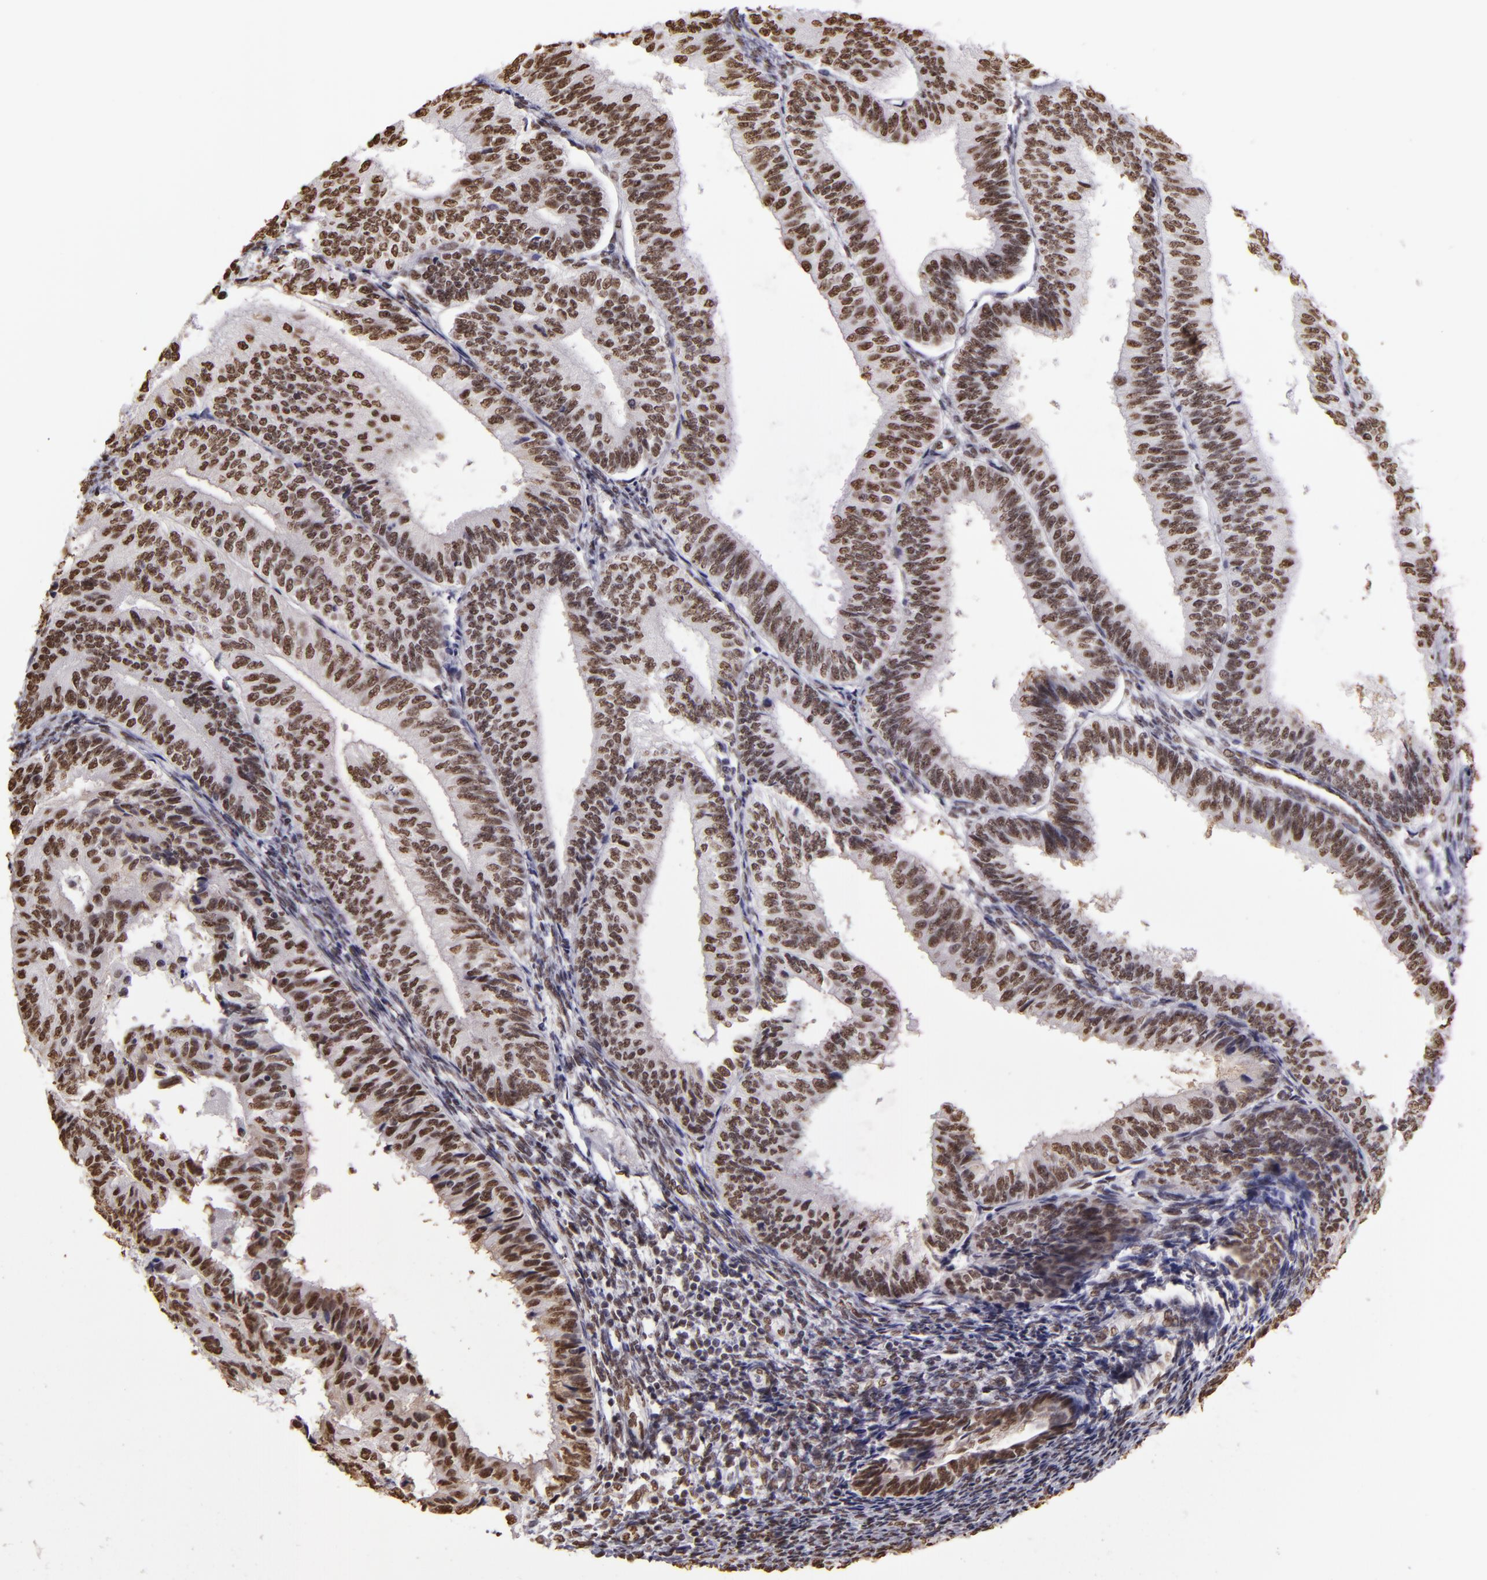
{"staining": {"intensity": "moderate", "quantity": ">75%", "location": "nuclear"}, "tissue": "endometrial cancer", "cell_type": "Tumor cells", "image_type": "cancer", "snomed": [{"axis": "morphology", "description": "Adenocarcinoma, NOS"}, {"axis": "topography", "description": "Endometrium"}], "caption": "Immunohistochemistry (IHC) histopathology image of human endometrial cancer stained for a protein (brown), which reveals medium levels of moderate nuclear positivity in about >75% of tumor cells.", "gene": "PAPOLA", "patient": {"sex": "female", "age": 55}}